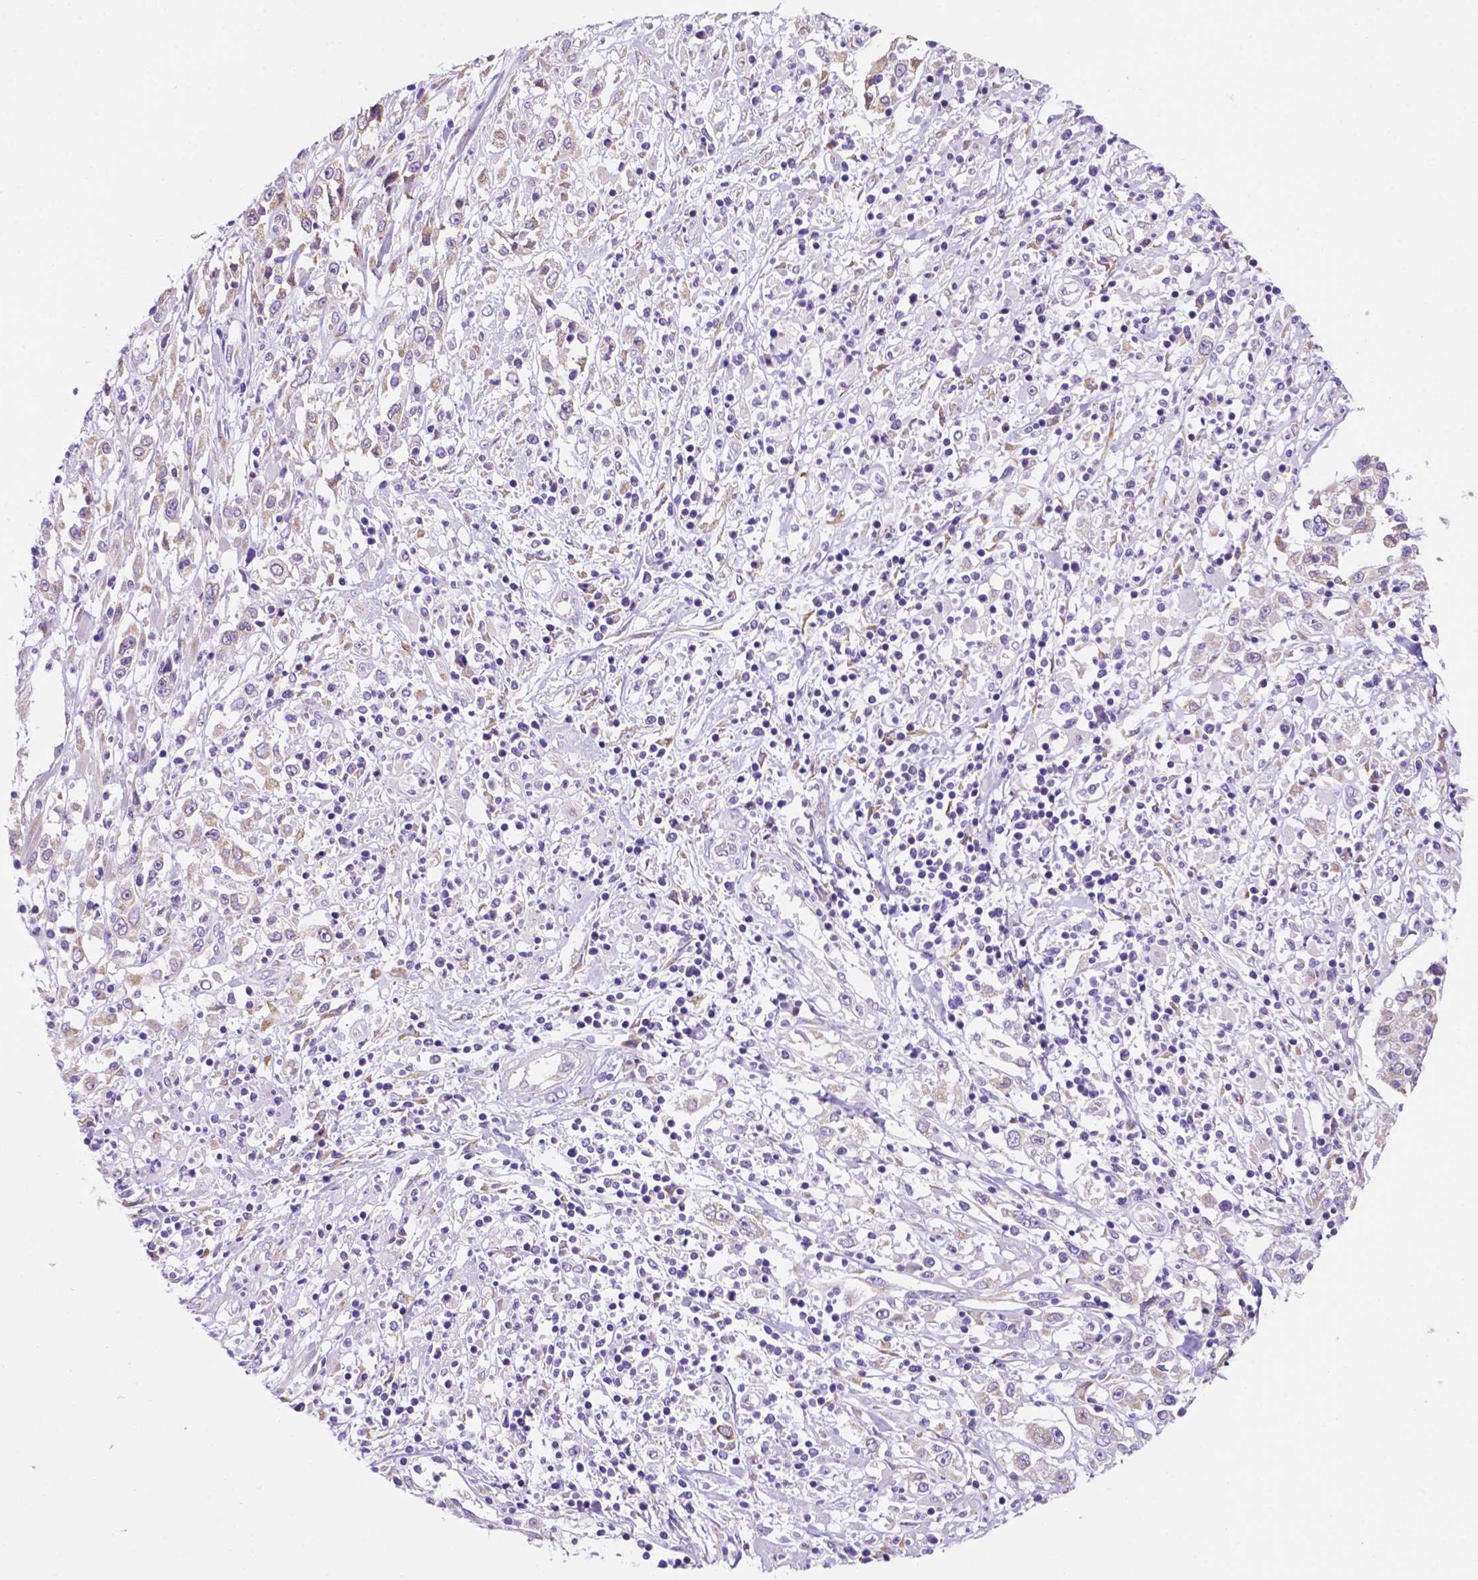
{"staining": {"intensity": "weak", "quantity": "25%-75%", "location": "cytoplasmic/membranous"}, "tissue": "cervical cancer", "cell_type": "Tumor cells", "image_type": "cancer", "snomed": [{"axis": "morphology", "description": "Adenocarcinoma, NOS"}, {"axis": "topography", "description": "Cervix"}], "caption": "Adenocarcinoma (cervical) tissue displays weak cytoplasmic/membranous positivity in about 25%-75% of tumor cells, visualized by immunohistochemistry. (DAB = brown stain, brightfield microscopy at high magnification).", "gene": "CEACAM7", "patient": {"sex": "female", "age": 40}}